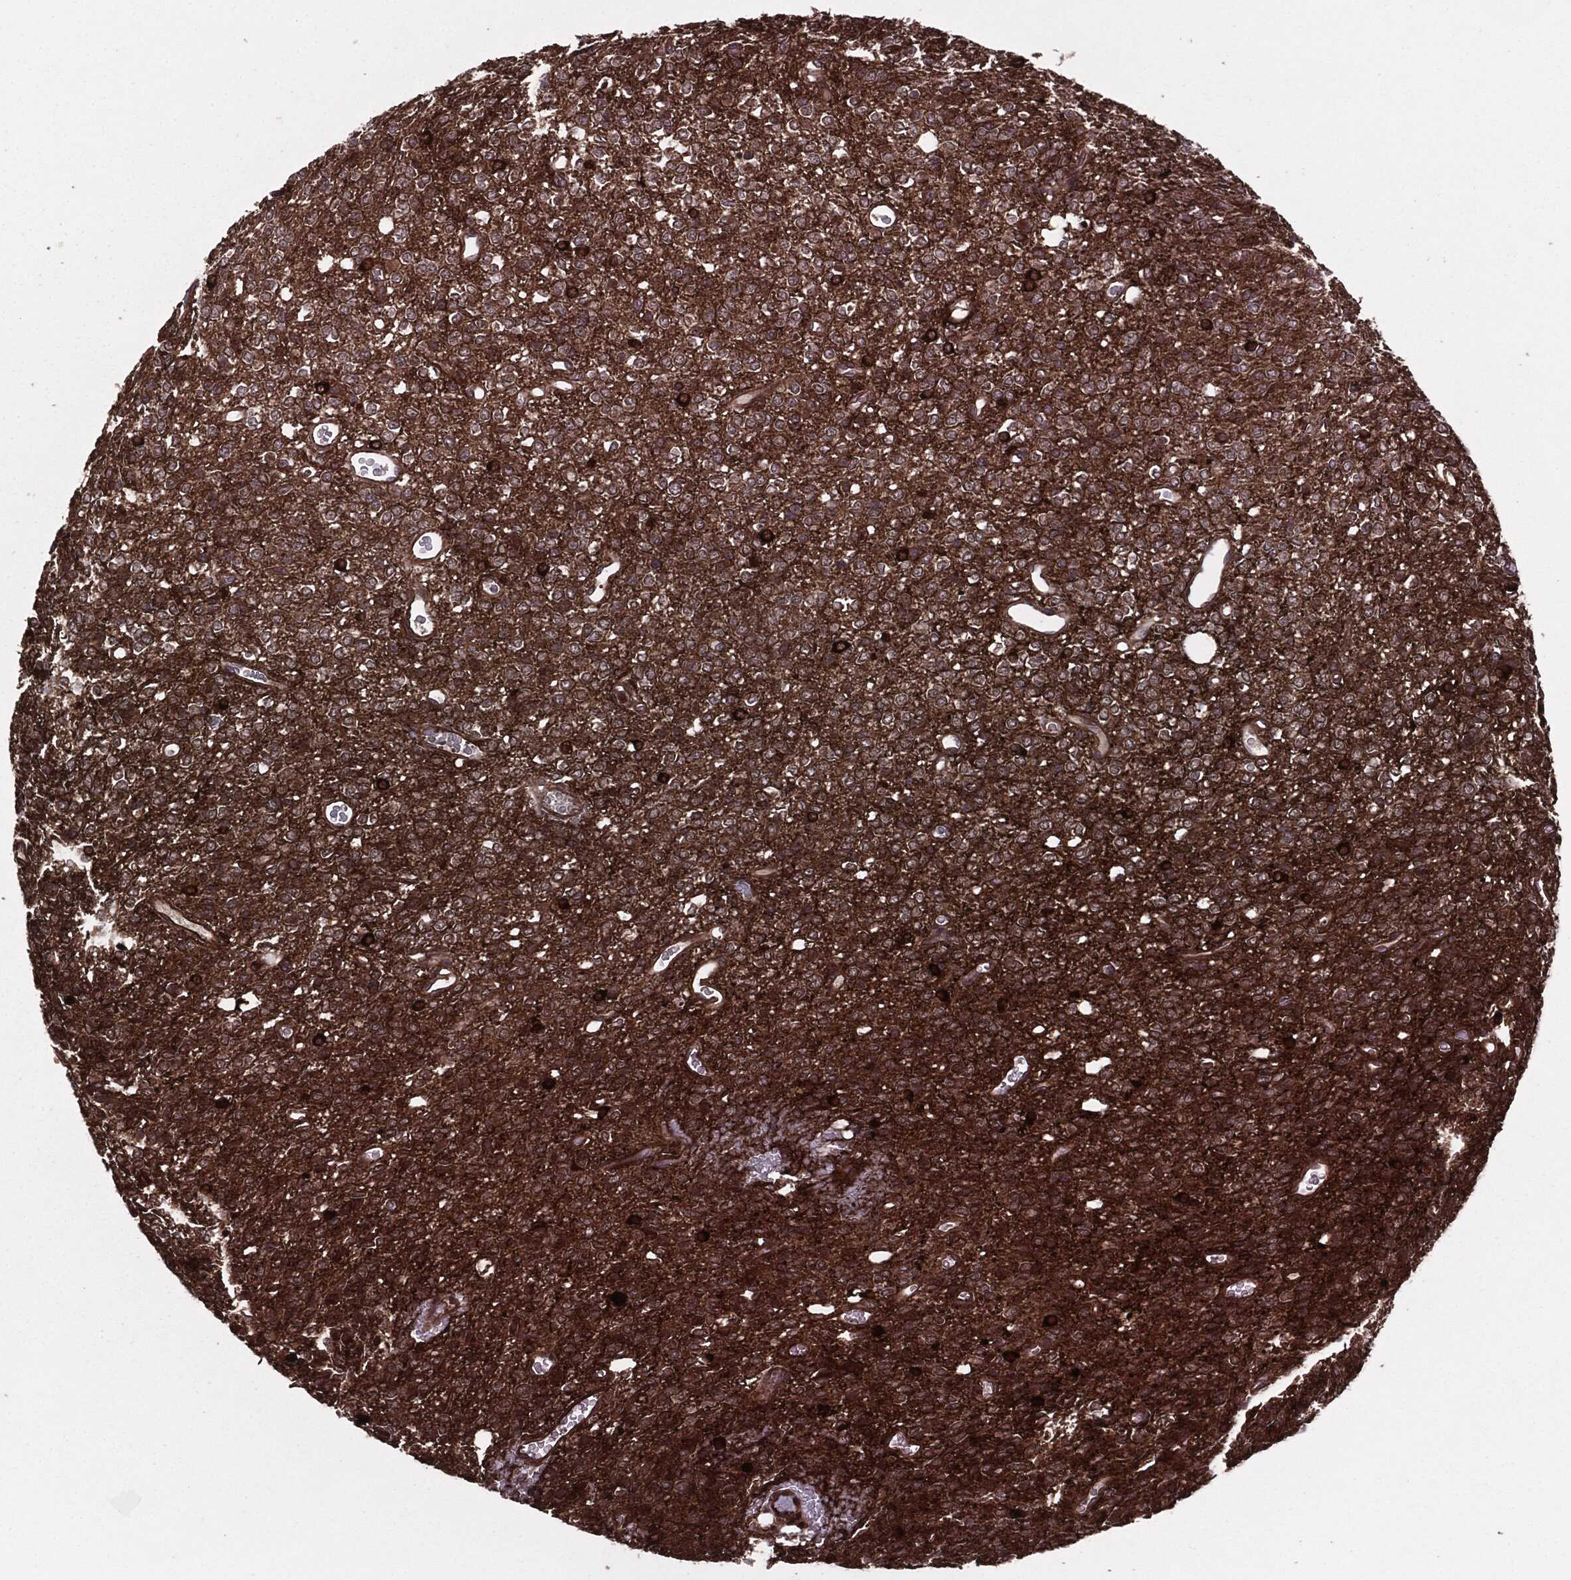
{"staining": {"intensity": "strong", "quantity": ">75%", "location": "cytoplasmic/membranous"}, "tissue": "glioma", "cell_type": "Tumor cells", "image_type": "cancer", "snomed": [{"axis": "morphology", "description": "Glioma, malignant, Low grade"}, {"axis": "topography", "description": "Brain"}], "caption": "Low-grade glioma (malignant) stained with DAB (3,3'-diaminobenzidine) immunohistochemistry displays high levels of strong cytoplasmic/membranous staining in approximately >75% of tumor cells.", "gene": "RAP1GDS1", "patient": {"sex": "female", "age": 45}}